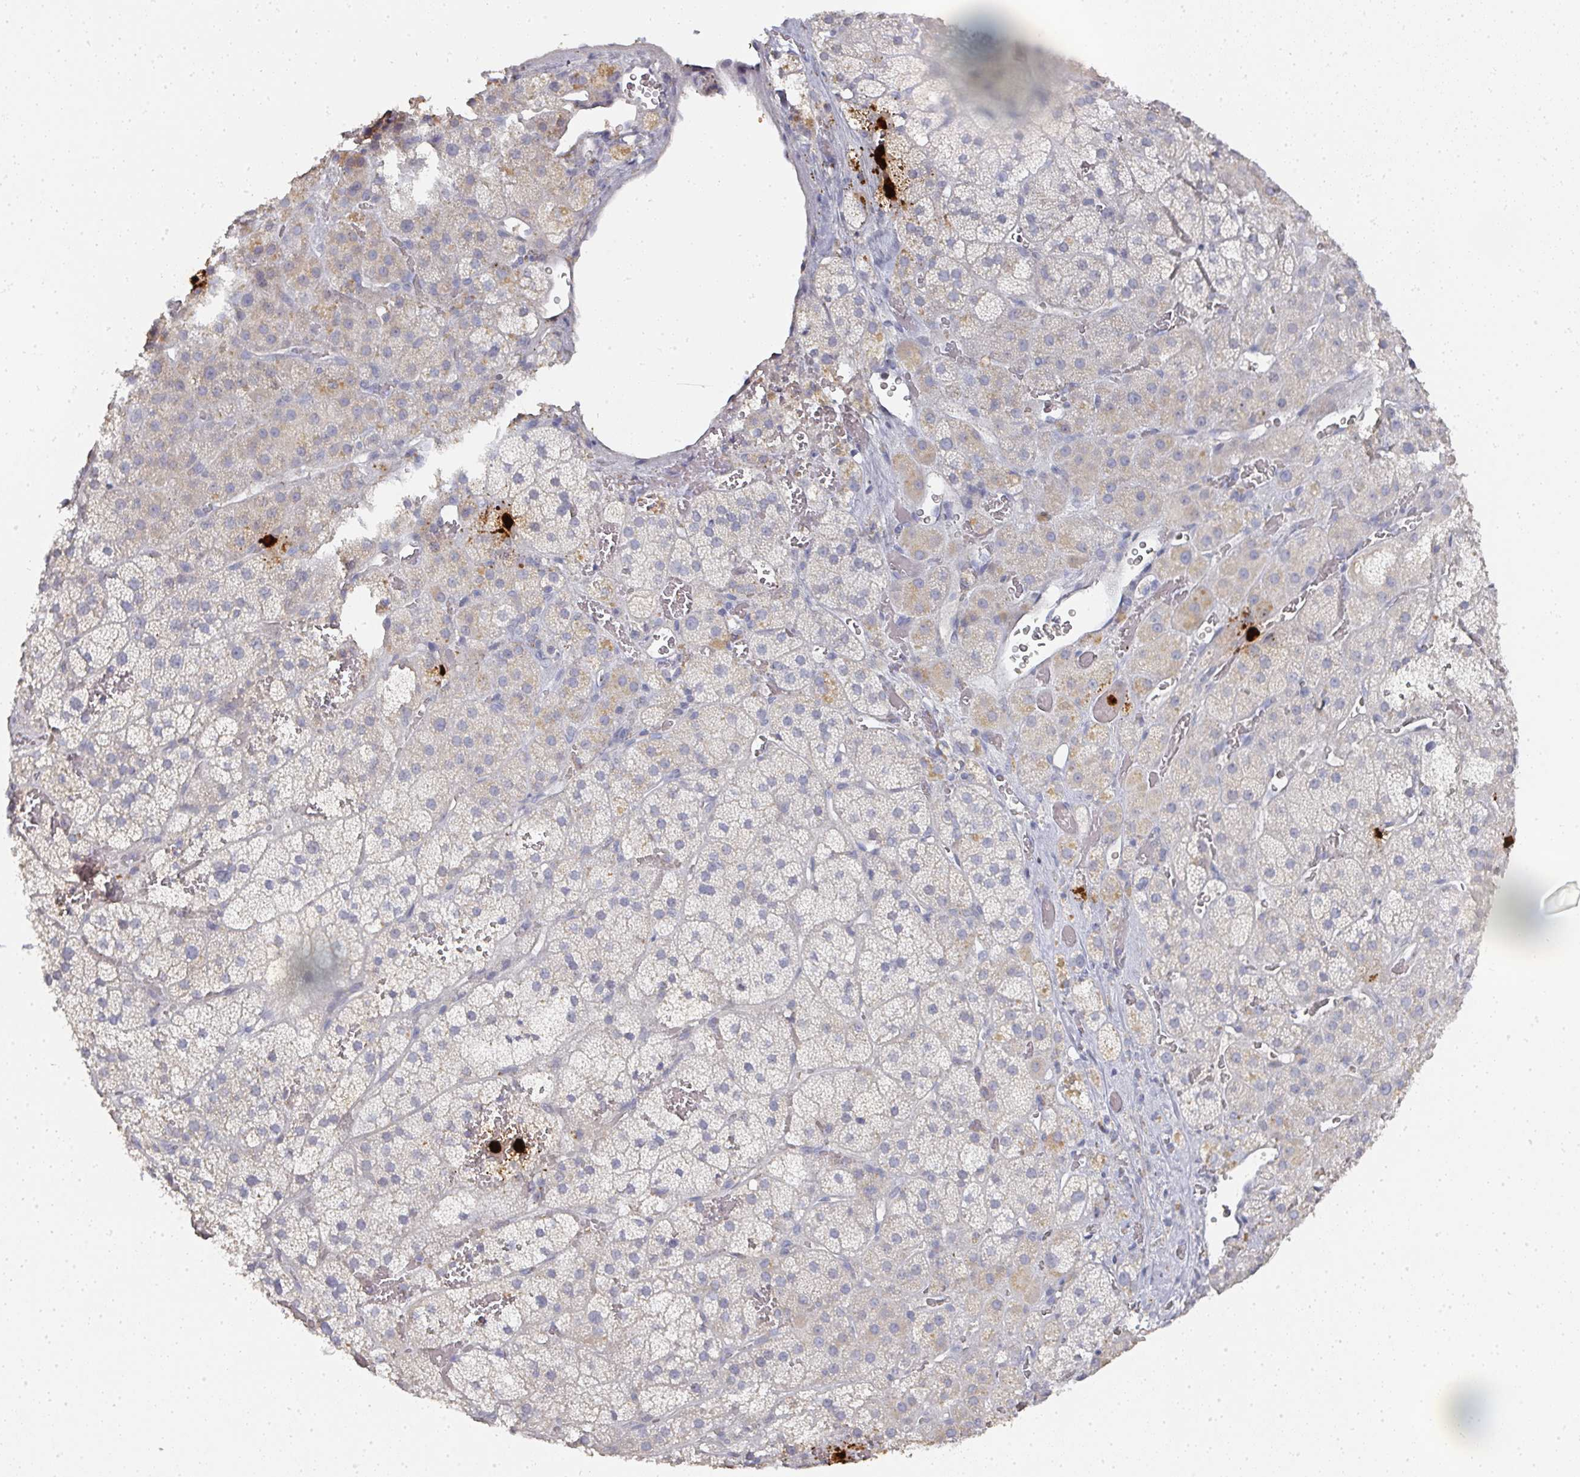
{"staining": {"intensity": "moderate", "quantity": "<25%", "location": "cytoplasmic/membranous"}, "tissue": "adrenal gland", "cell_type": "Glandular cells", "image_type": "normal", "snomed": [{"axis": "morphology", "description": "Normal tissue, NOS"}, {"axis": "topography", "description": "Adrenal gland"}], "caption": "Protein expression analysis of unremarkable adrenal gland reveals moderate cytoplasmic/membranous positivity in about <25% of glandular cells.", "gene": "CAMP", "patient": {"sex": "male", "age": 57}}